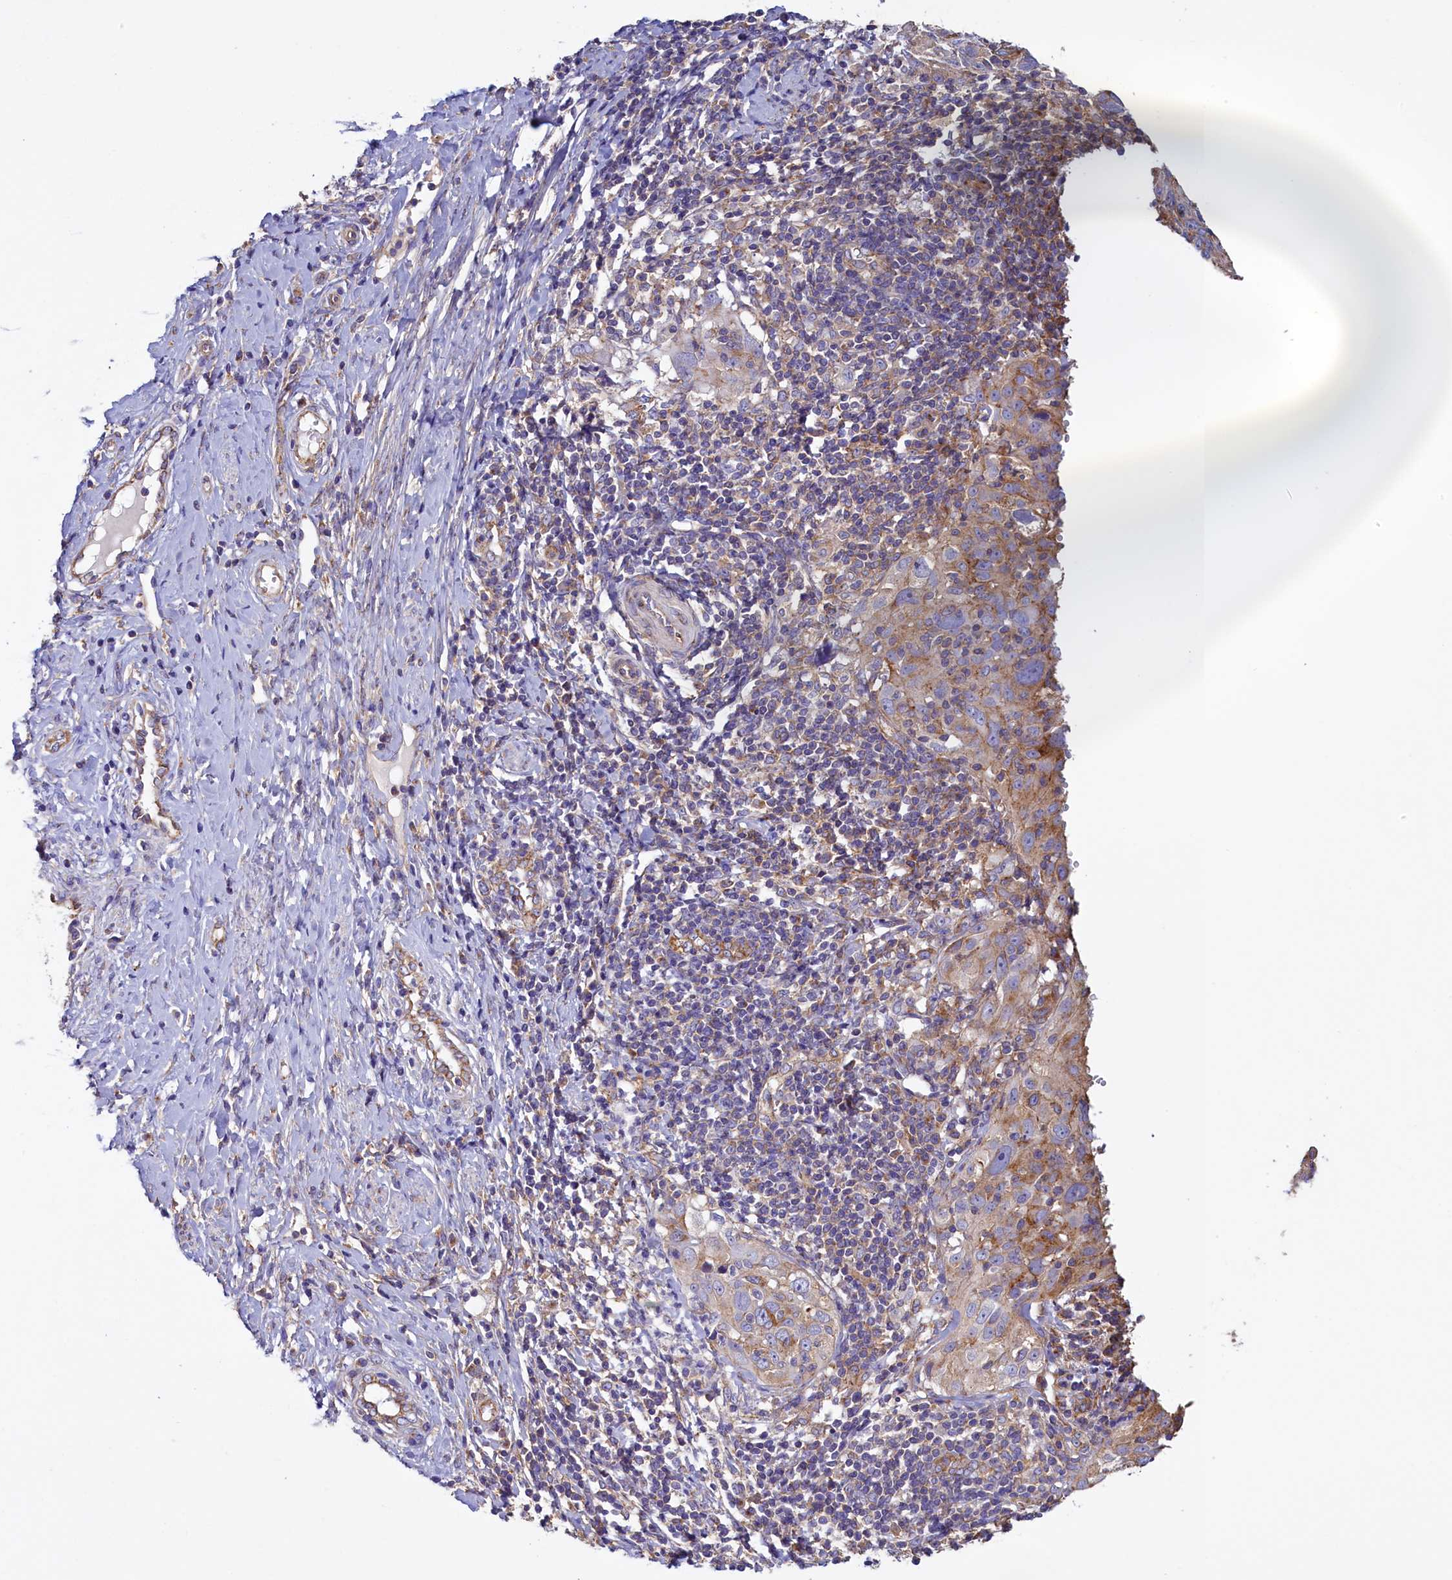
{"staining": {"intensity": "moderate", "quantity": "<25%", "location": "cytoplasmic/membranous"}, "tissue": "cervical cancer", "cell_type": "Tumor cells", "image_type": "cancer", "snomed": [{"axis": "morphology", "description": "Squamous cell carcinoma, NOS"}, {"axis": "topography", "description": "Cervix"}], "caption": "Moderate cytoplasmic/membranous protein positivity is present in about <25% of tumor cells in cervical cancer (squamous cell carcinoma).", "gene": "GPR21", "patient": {"sex": "female", "age": 31}}